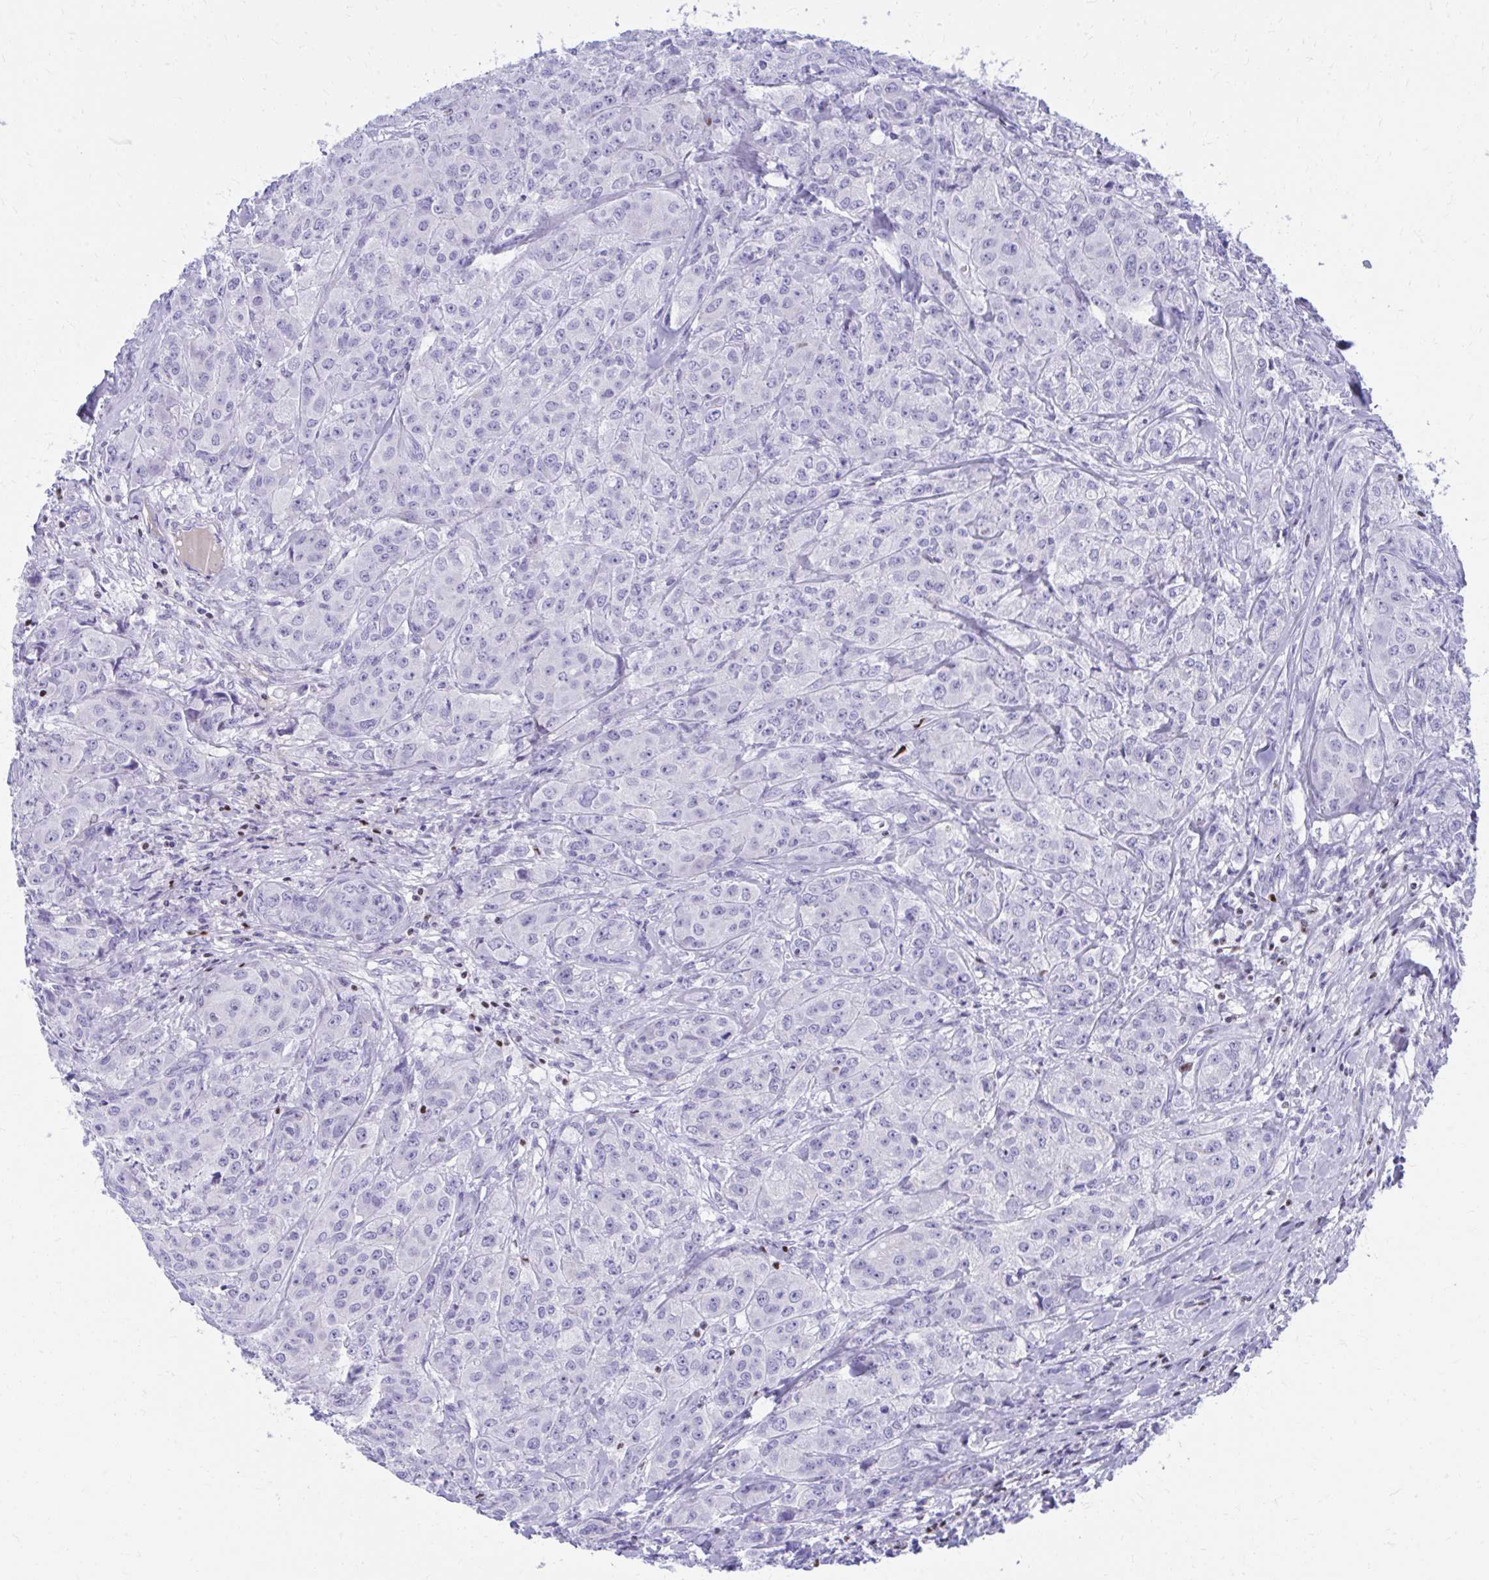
{"staining": {"intensity": "negative", "quantity": "none", "location": "none"}, "tissue": "breast cancer", "cell_type": "Tumor cells", "image_type": "cancer", "snomed": [{"axis": "morphology", "description": "Normal tissue, NOS"}, {"axis": "morphology", "description": "Duct carcinoma"}, {"axis": "topography", "description": "Breast"}], "caption": "Breast cancer was stained to show a protein in brown. There is no significant expression in tumor cells. The staining is performed using DAB (3,3'-diaminobenzidine) brown chromogen with nuclei counter-stained in using hematoxylin.", "gene": "RUNX3", "patient": {"sex": "female", "age": 43}}